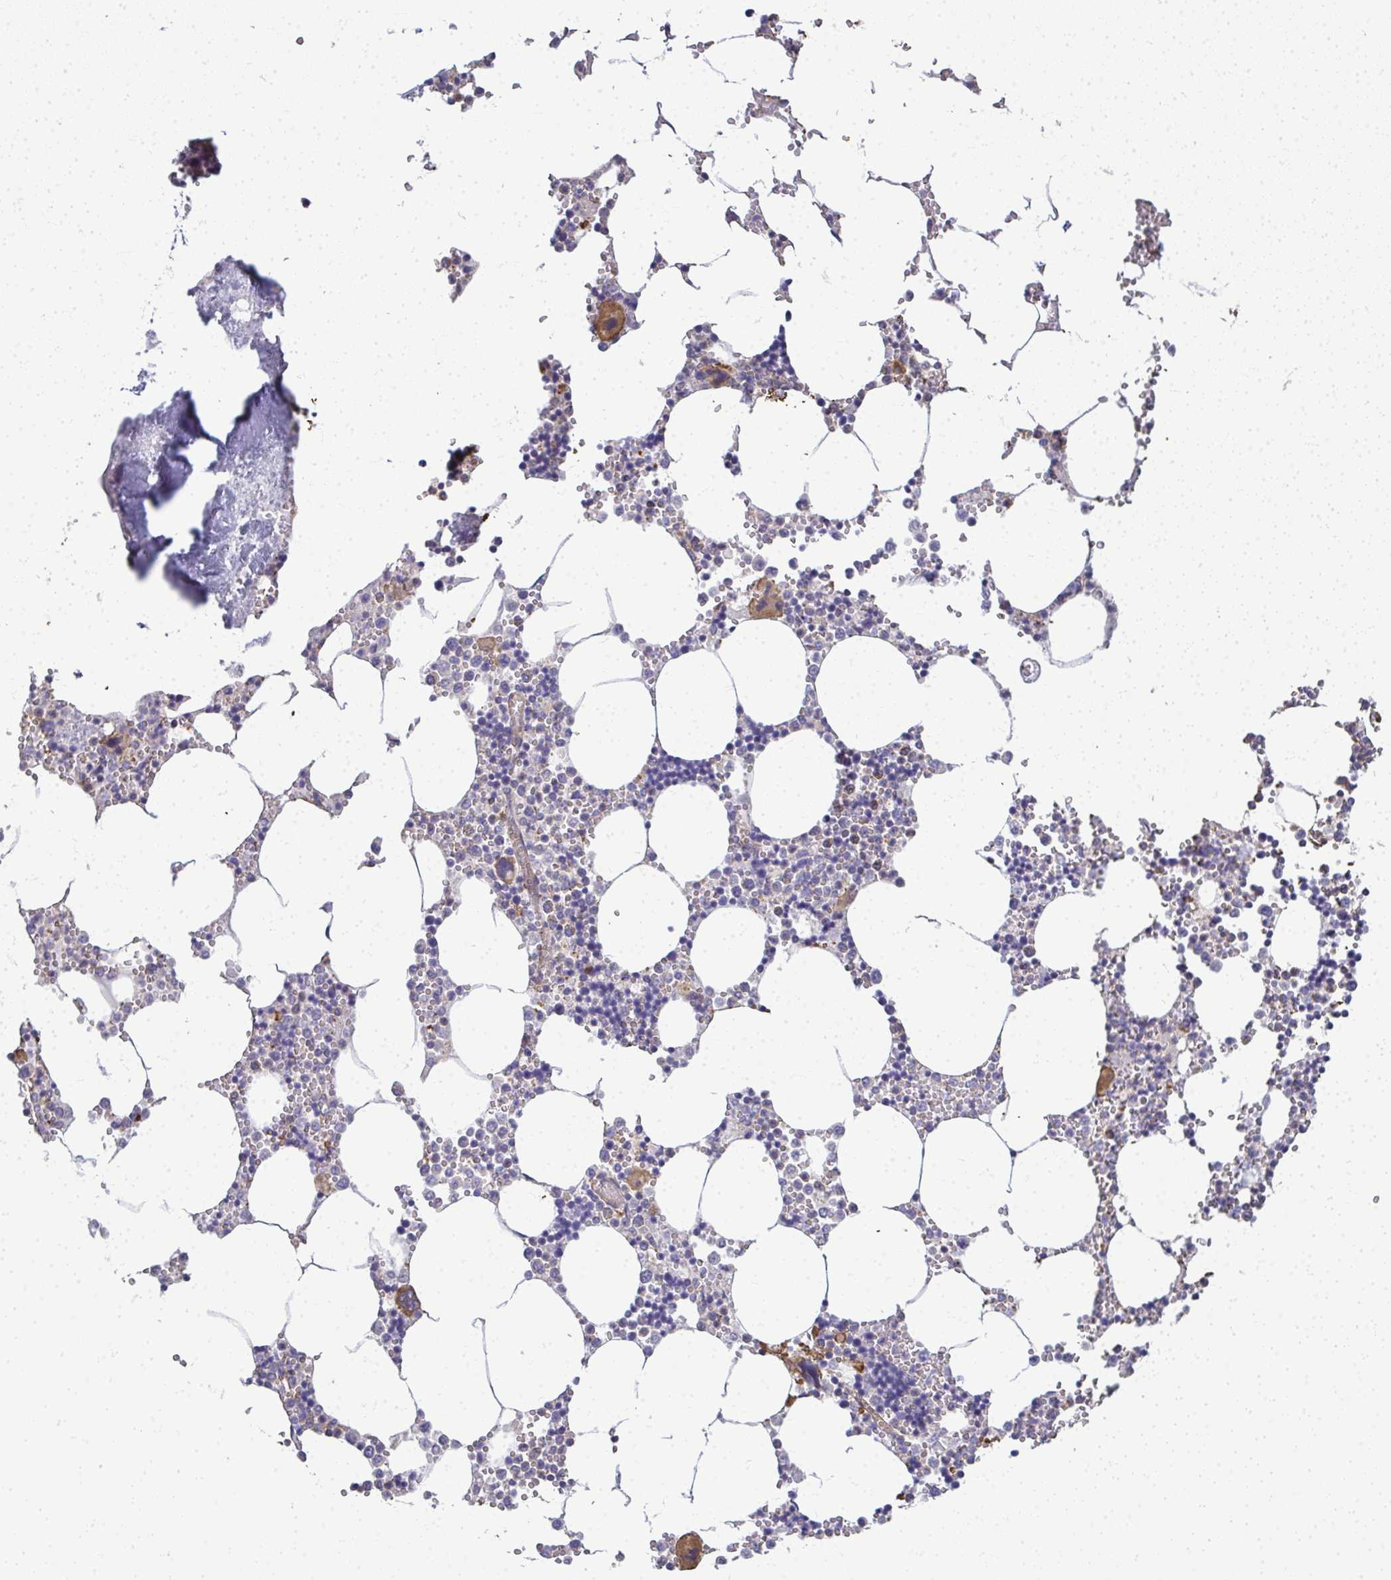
{"staining": {"intensity": "moderate", "quantity": "<25%", "location": "cytoplasmic/membranous"}, "tissue": "bone marrow", "cell_type": "Hematopoietic cells", "image_type": "normal", "snomed": [{"axis": "morphology", "description": "Normal tissue, NOS"}, {"axis": "topography", "description": "Bone marrow"}], "caption": "Immunohistochemistry (DAB) staining of benign bone marrow demonstrates moderate cytoplasmic/membranous protein staining in approximately <25% of hematopoietic cells. Using DAB (3,3'-diaminobenzidine) (brown) and hematoxylin (blue) stains, captured at high magnification using brightfield microscopy.", "gene": "MYL1", "patient": {"sex": "male", "age": 54}}